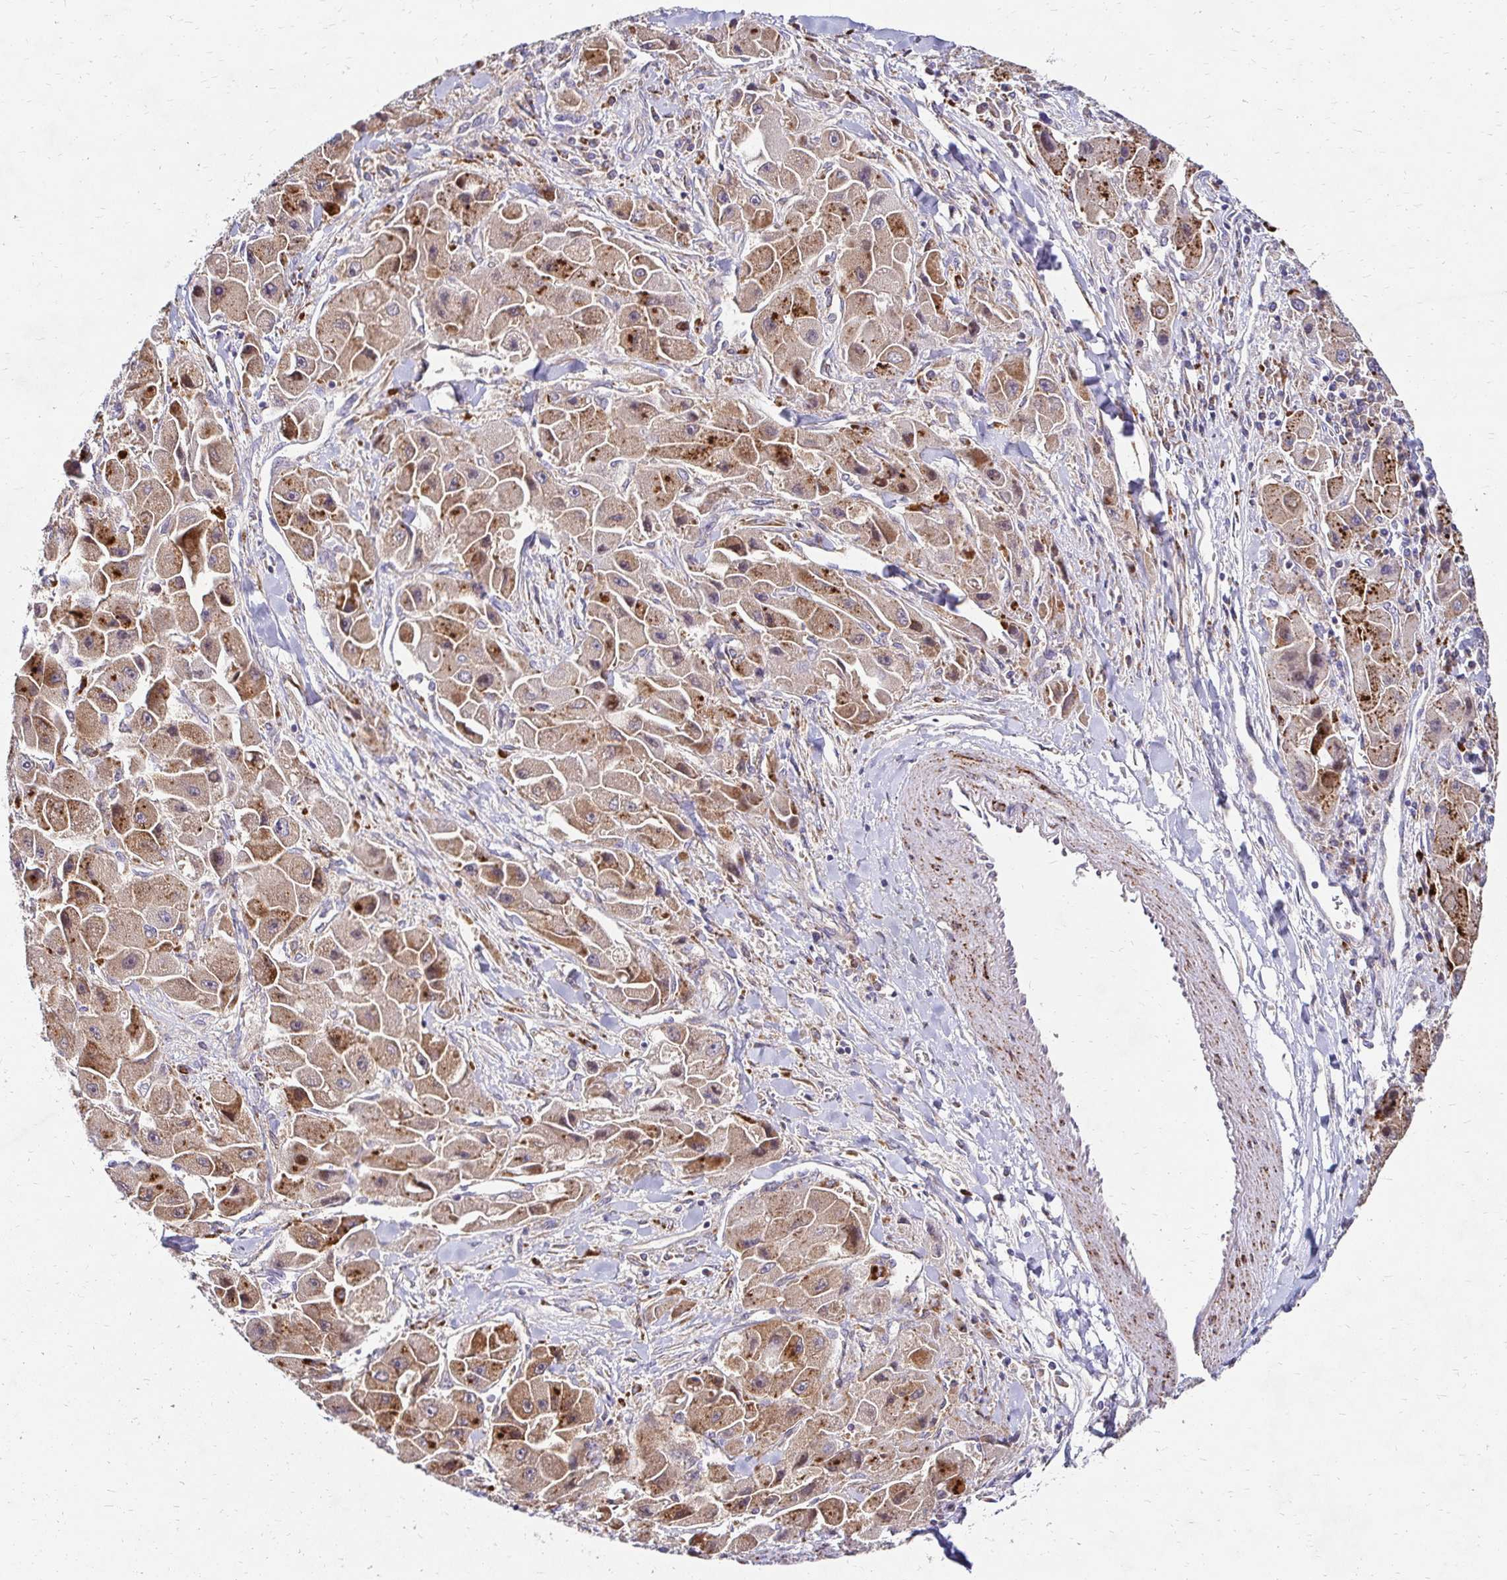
{"staining": {"intensity": "strong", "quantity": "25%-75%", "location": "cytoplasmic/membranous"}, "tissue": "liver cancer", "cell_type": "Tumor cells", "image_type": "cancer", "snomed": [{"axis": "morphology", "description": "Carcinoma, Hepatocellular, NOS"}, {"axis": "topography", "description": "Liver"}], "caption": "Immunohistochemical staining of hepatocellular carcinoma (liver) exhibits high levels of strong cytoplasmic/membranous protein positivity in approximately 25%-75% of tumor cells.", "gene": "IDUA", "patient": {"sex": "male", "age": 24}}